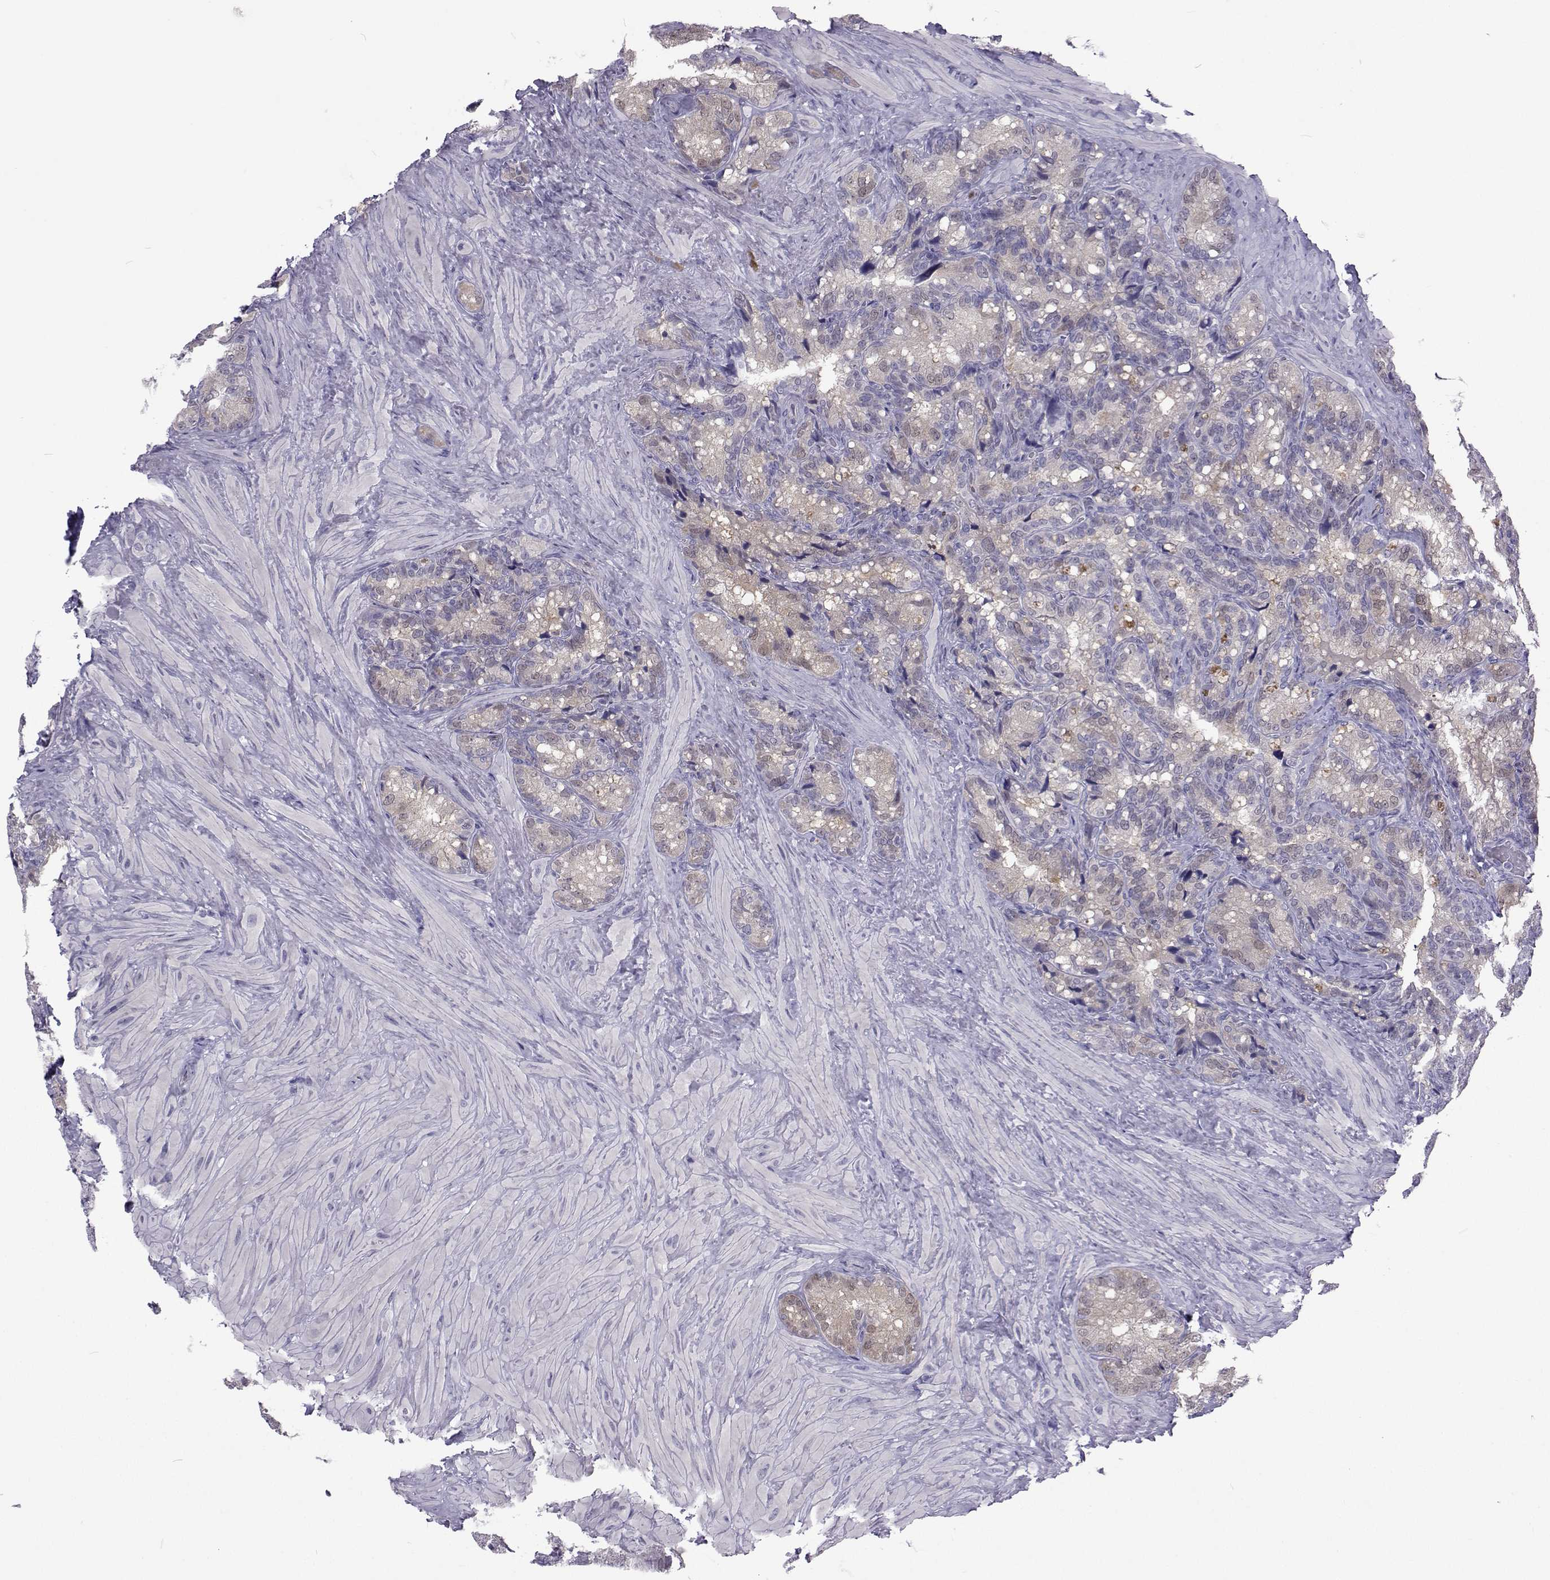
{"staining": {"intensity": "weak", "quantity": "<25%", "location": "nuclear"}, "tissue": "seminal vesicle", "cell_type": "Glandular cells", "image_type": "normal", "snomed": [{"axis": "morphology", "description": "Normal tissue, NOS"}, {"axis": "topography", "description": "Seminal veicle"}], "caption": "IHC of normal human seminal vesicle demonstrates no positivity in glandular cells. (Brightfield microscopy of DAB (3,3'-diaminobenzidine) immunohistochemistry (IHC) at high magnification).", "gene": "GALM", "patient": {"sex": "male", "age": 60}}